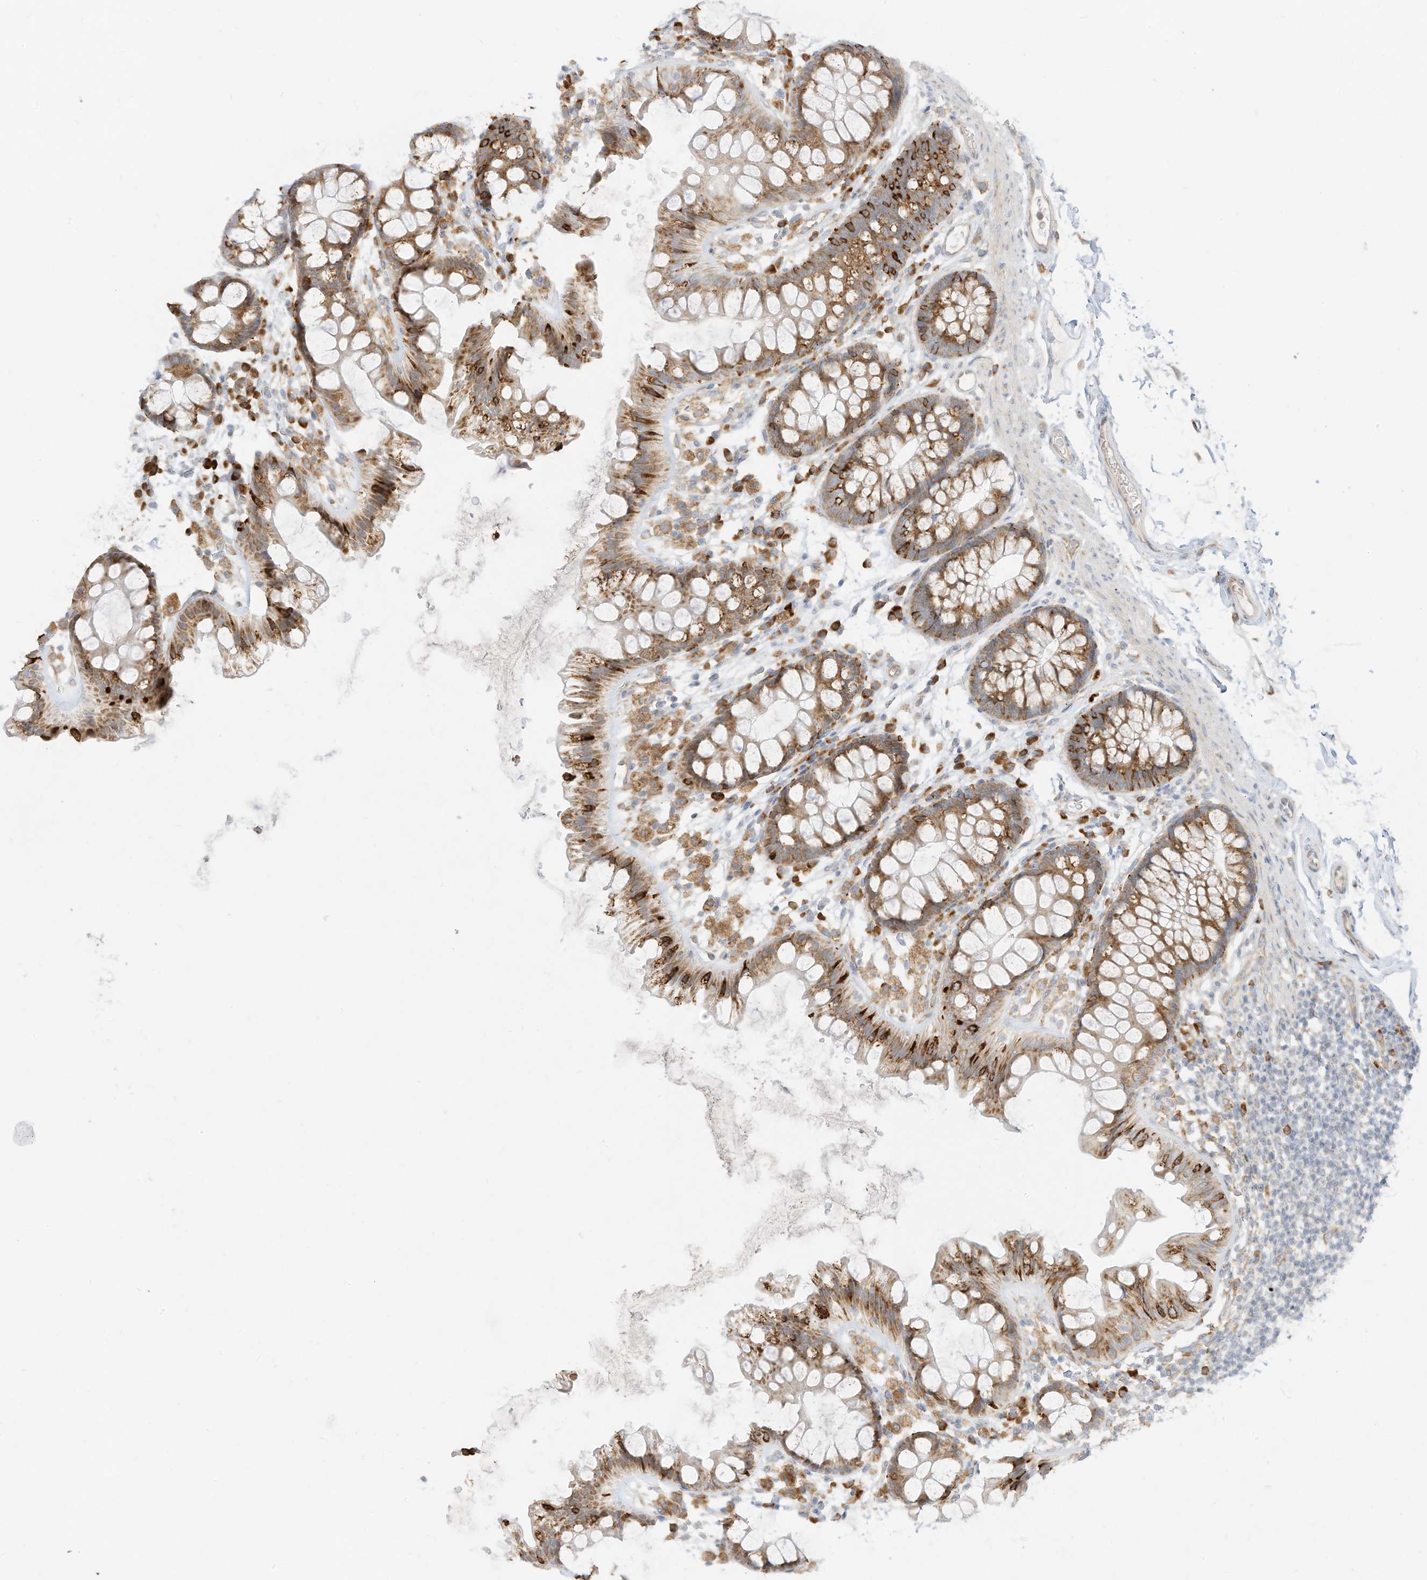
{"staining": {"intensity": "weak", "quantity": ">75%", "location": "cytoplasmic/membranous"}, "tissue": "colon", "cell_type": "Endothelial cells", "image_type": "normal", "snomed": [{"axis": "morphology", "description": "Normal tissue, NOS"}, {"axis": "topography", "description": "Colon"}], "caption": "Immunohistochemical staining of benign human colon demonstrates weak cytoplasmic/membranous protein expression in approximately >75% of endothelial cells. Nuclei are stained in blue.", "gene": "STT3A", "patient": {"sex": "female", "age": 62}}